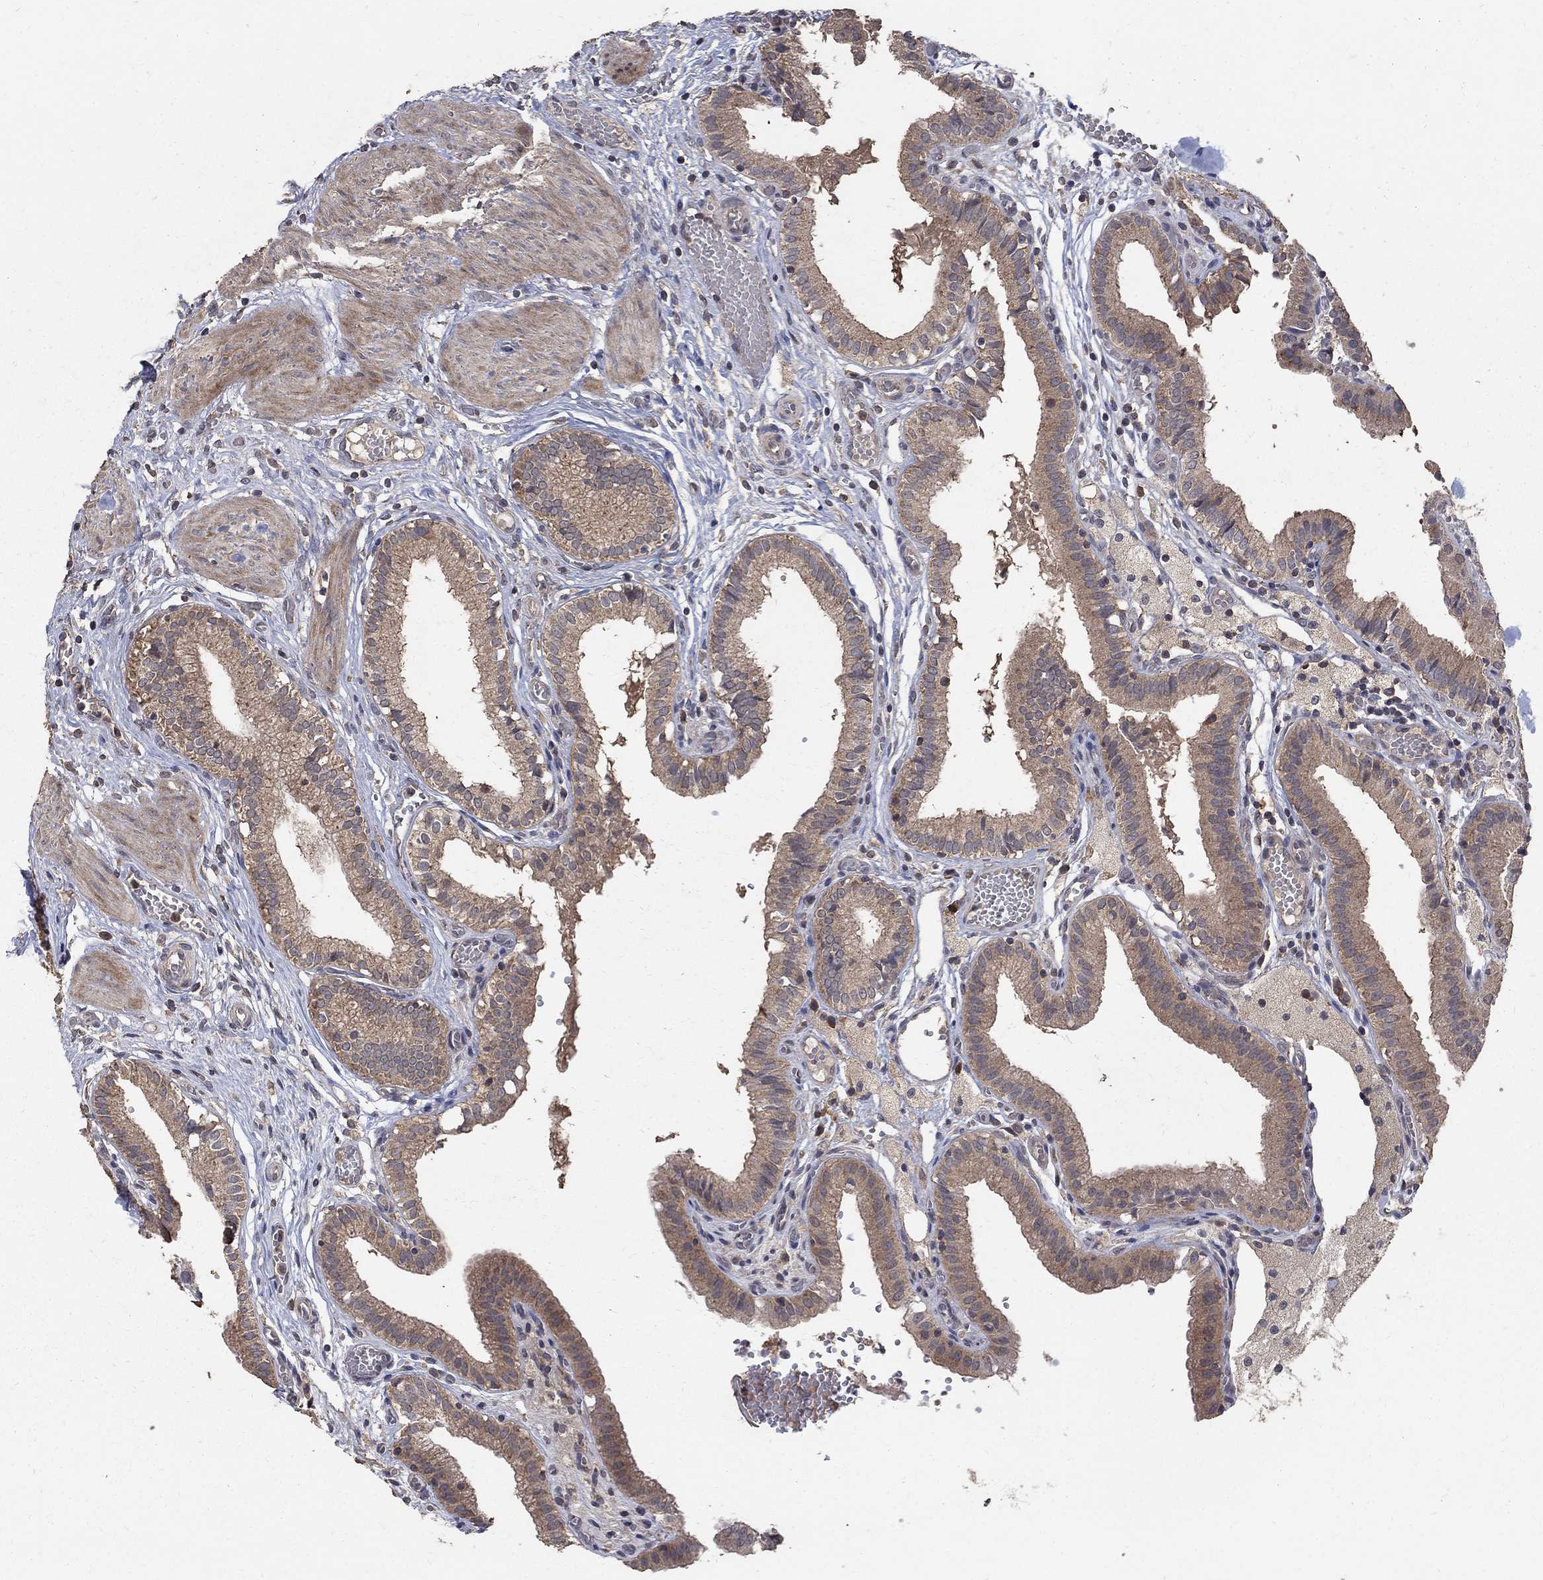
{"staining": {"intensity": "weak", "quantity": ">75%", "location": "cytoplasmic/membranous"}, "tissue": "gallbladder", "cell_type": "Glandular cells", "image_type": "normal", "snomed": [{"axis": "morphology", "description": "Normal tissue, NOS"}, {"axis": "topography", "description": "Gallbladder"}], "caption": "An IHC histopathology image of unremarkable tissue is shown. Protein staining in brown labels weak cytoplasmic/membranous positivity in gallbladder within glandular cells.", "gene": "C17orf75", "patient": {"sex": "female", "age": 24}}